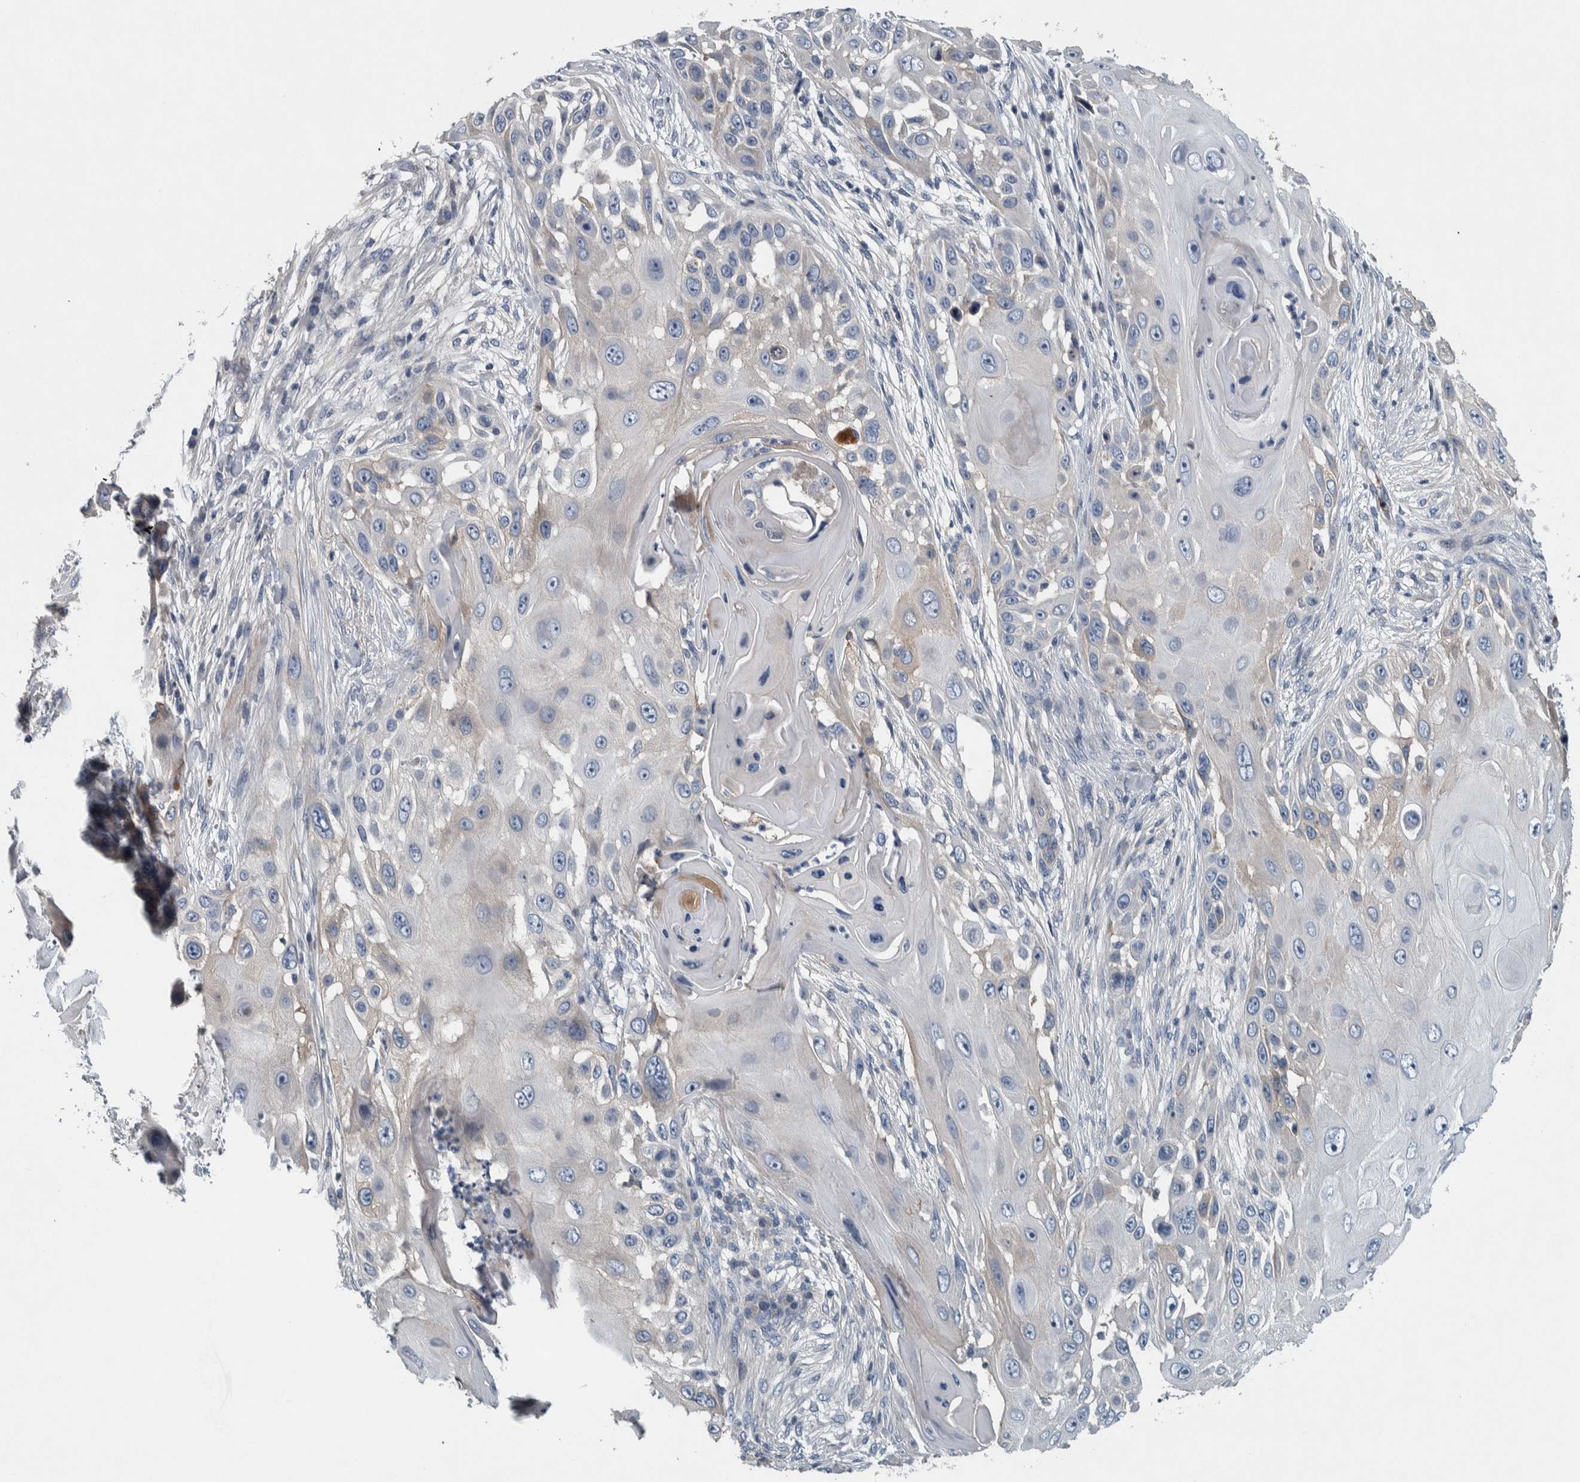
{"staining": {"intensity": "negative", "quantity": "none", "location": "none"}, "tissue": "skin cancer", "cell_type": "Tumor cells", "image_type": "cancer", "snomed": [{"axis": "morphology", "description": "Squamous cell carcinoma, NOS"}, {"axis": "topography", "description": "Skin"}], "caption": "High magnification brightfield microscopy of skin cancer stained with DAB (3,3'-diaminobenzidine) (brown) and counterstained with hematoxylin (blue): tumor cells show no significant positivity.", "gene": "SERPINC1", "patient": {"sex": "female", "age": 44}}